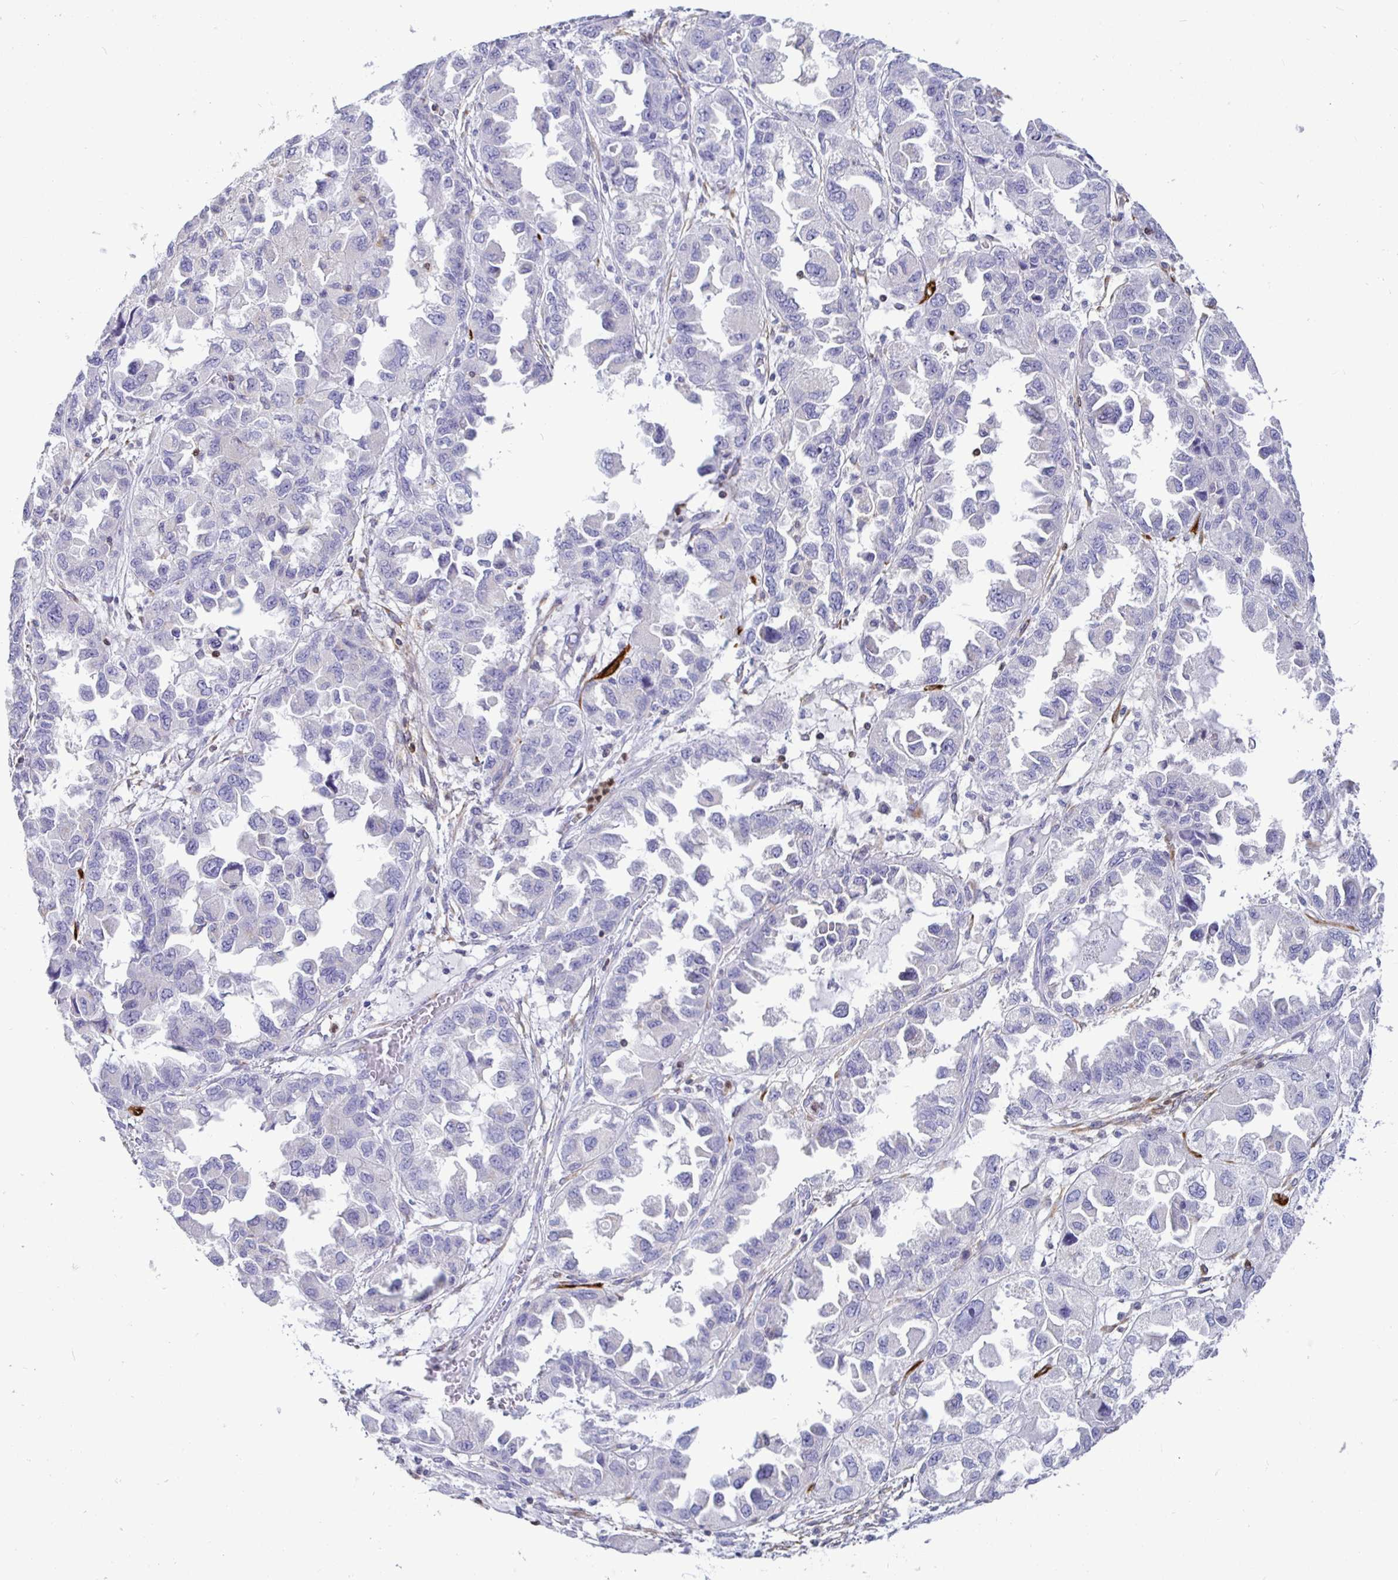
{"staining": {"intensity": "negative", "quantity": "none", "location": "none"}, "tissue": "ovarian cancer", "cell_type": "Tumor cells", "image_type": "cancer", "snomed": [{"axis": "morphology", "description": "Cystadenocarcinoma, serous, NOS"}, {"axis": "topography", "description": "Ovary"}], "caption": "Immunohistochemistry (IHC) image of human serous cystadenocarcinoma (ovarian) stained for a protein (brown), which reveals no positivity in tumor cells.", "gene": "TP53I11", "patient": {"sex": "female", "age": 84}}